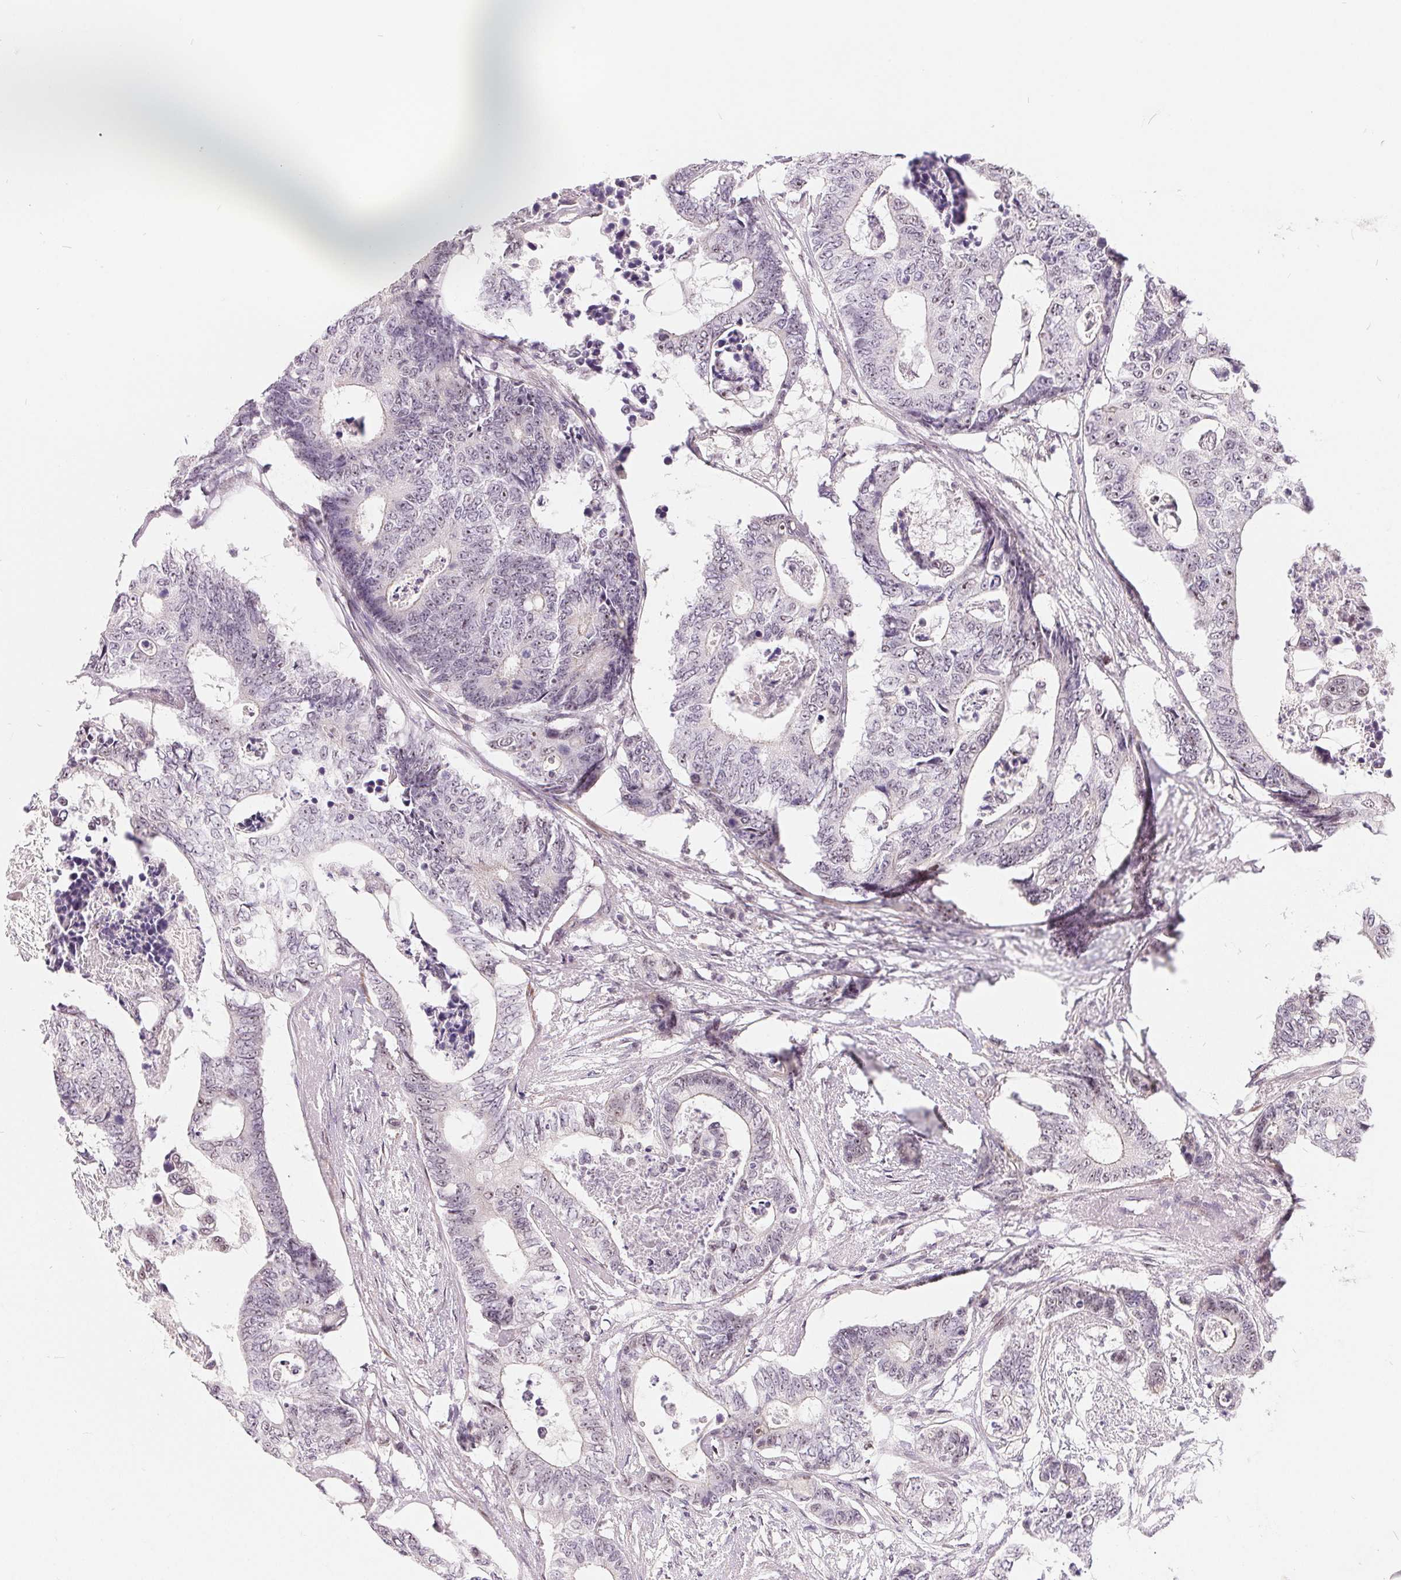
{"staining": {"intensity": "weak", "quantity": "<25%", "location": "nuclear"}, "tissue": "colorectal cancer", "cell_type": "Tumor cells", "image_type": "cancer", "snomed": [{"axis": "morphology", "description": "Adenocarcinoma, NOS"}, {"axis": "topography", "description": "Colon"}], "caption": "Tumor cells are negative for brown protein staining in adenocarcinoma (colorectal).", "gene": "NRG2", "patient": {"sex": "female", "age": 48}}